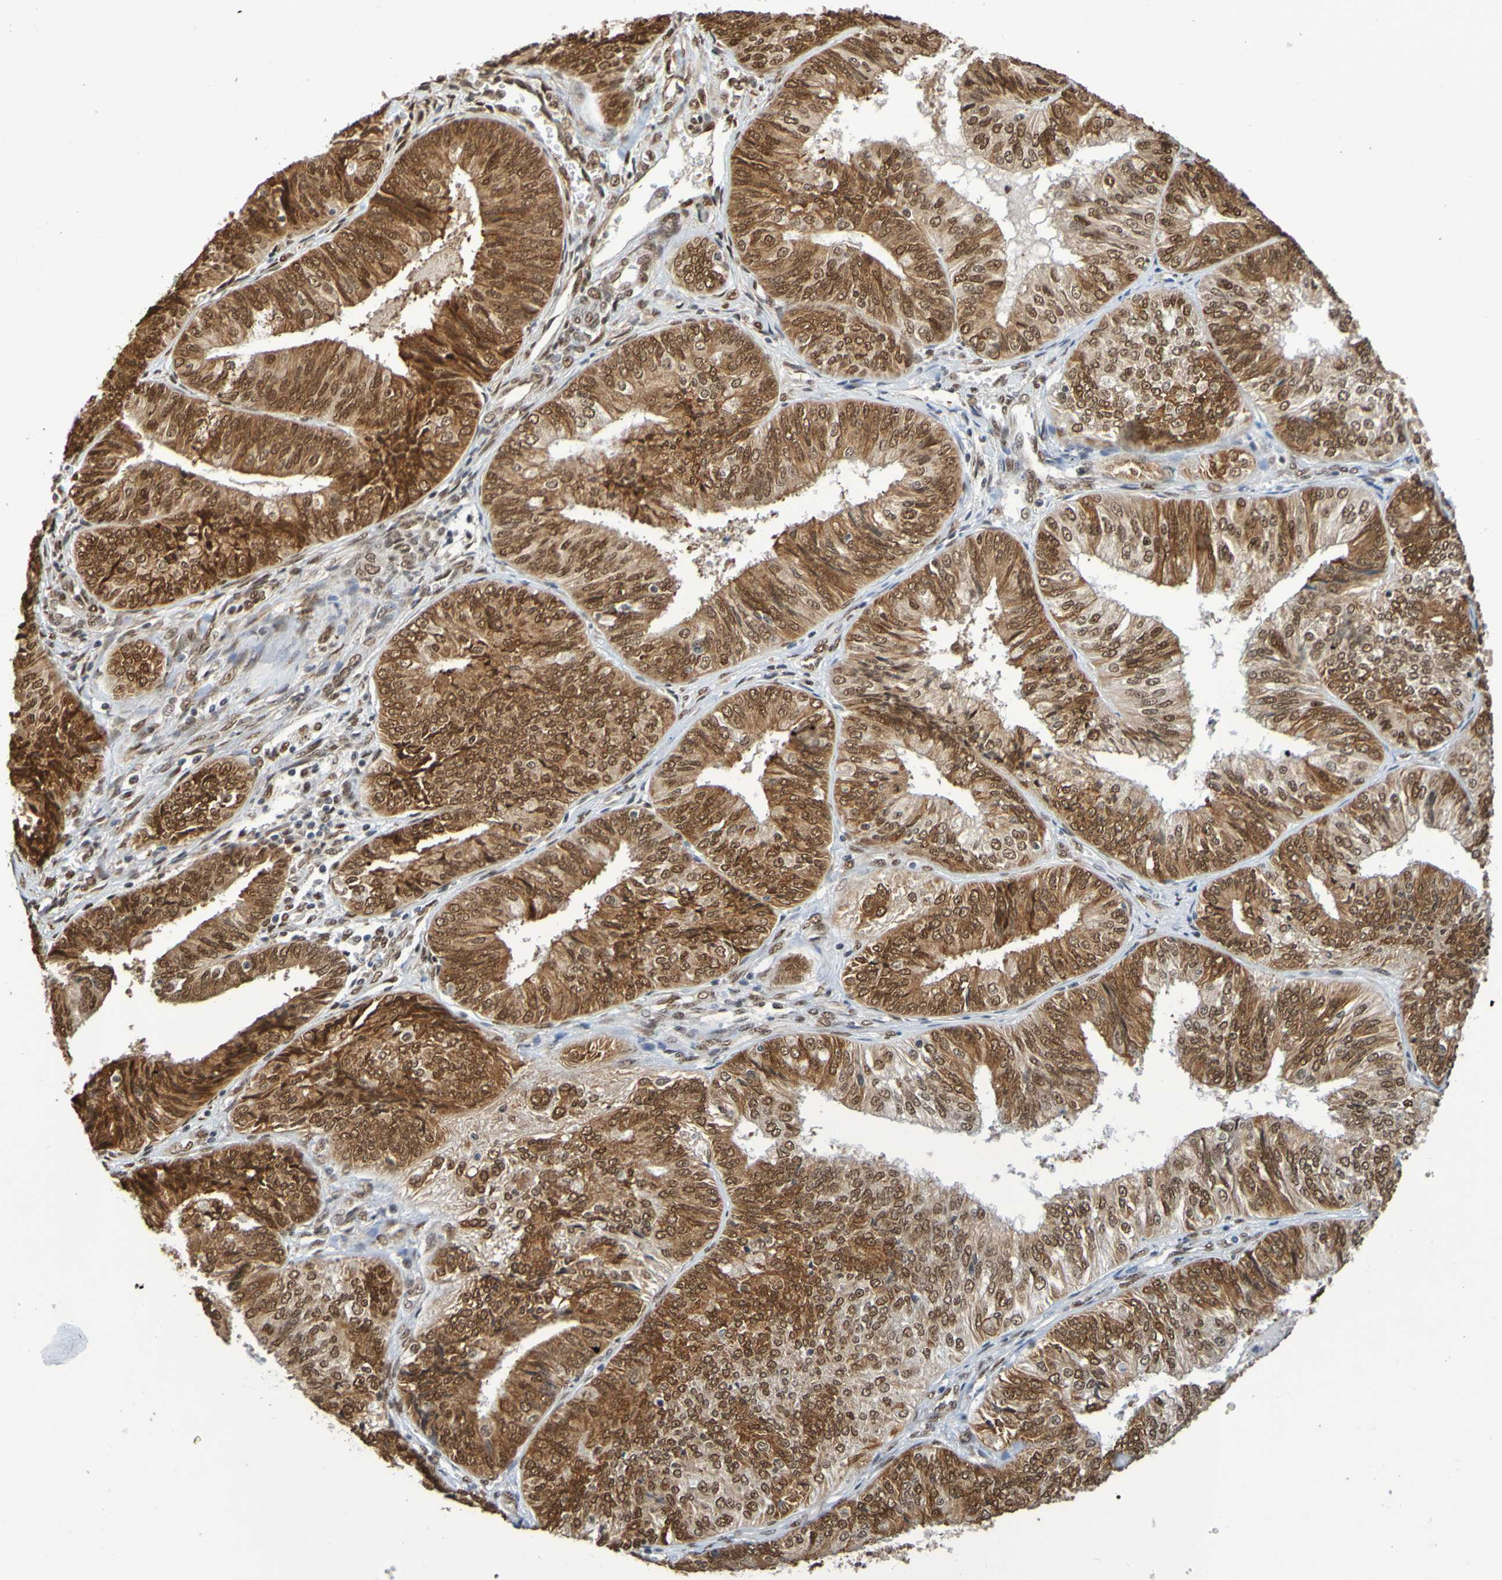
{"staining": {"intensity": "moderate", "quantity": ">75%", "location": "cytoplasmic/membranous,nuclear"}, "tissue": "endometrial cancer", "cell_type": "Tumor cells", "image_type": "cancer", "snomed": [{"axis": "morphology", "description": "Adenocarcinoma, NOS"}, {"axis": "topography", "description": "Endometrium"}], "caption": "This micrograph reveals immunohistochemistry (IHC) staining of adenocarcinoma (endometrial), with medium moderate cytoplasmic/membranous and nuclear staining in about >75% of tumor cells.", "gene": "HDAC2", "patient": {"sex": "female", "age": 58}}